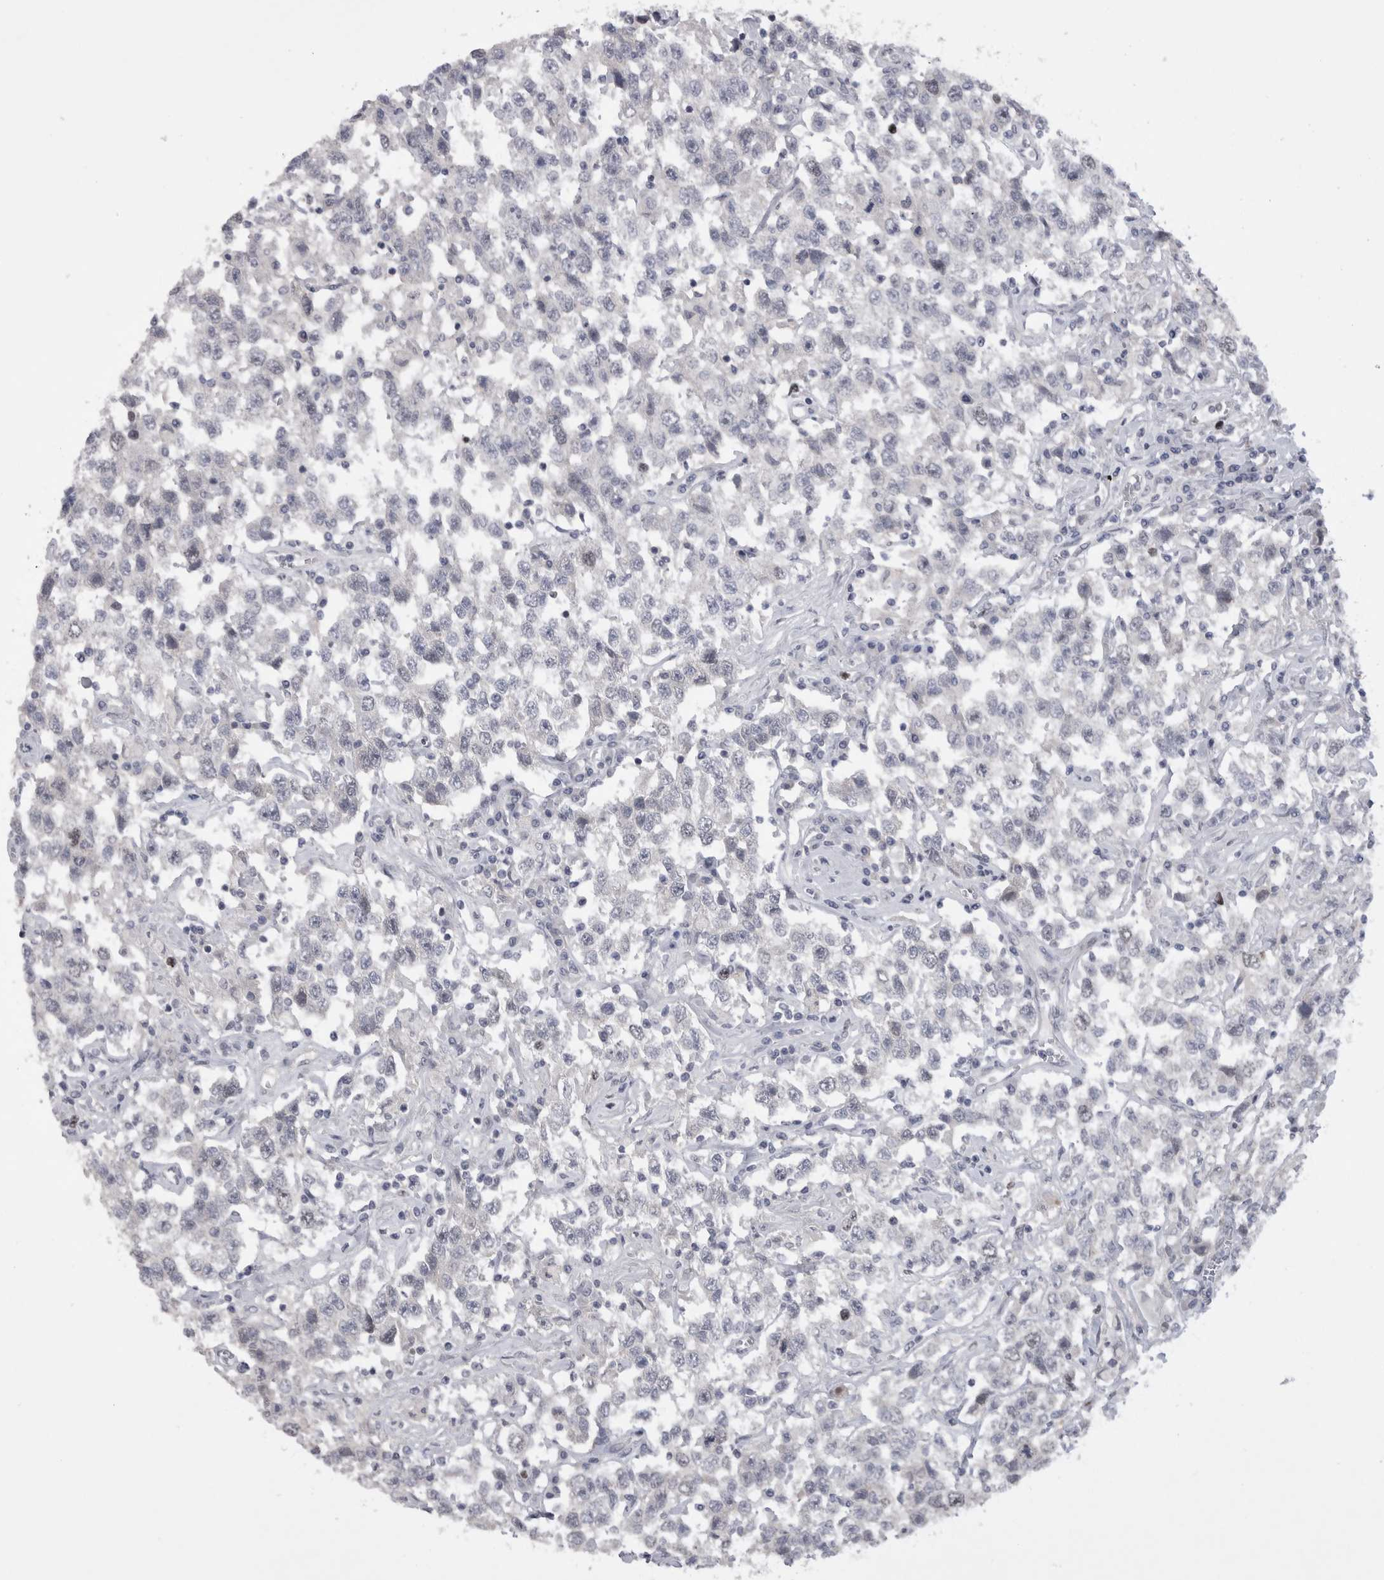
{"staining": {"intensity": "moderate", "quantity": "<25%", "location": "nuclear"}, "tissue": "testis cancer", "cell_type": "Tumor cells", "image_type": "cancer", "snomed": [{"axis": "morphology", "description": "Seminoma, NOS"}, {"axis": "topography", "description": "Testis"}], "caption": "Immunohistochemical staining of human testis seminoma demonstrates moderate nuclear protein staining in about <25% of tumor cells.", "gene": "KIF18B", "patient": {"sex": "male", "age": 41}}